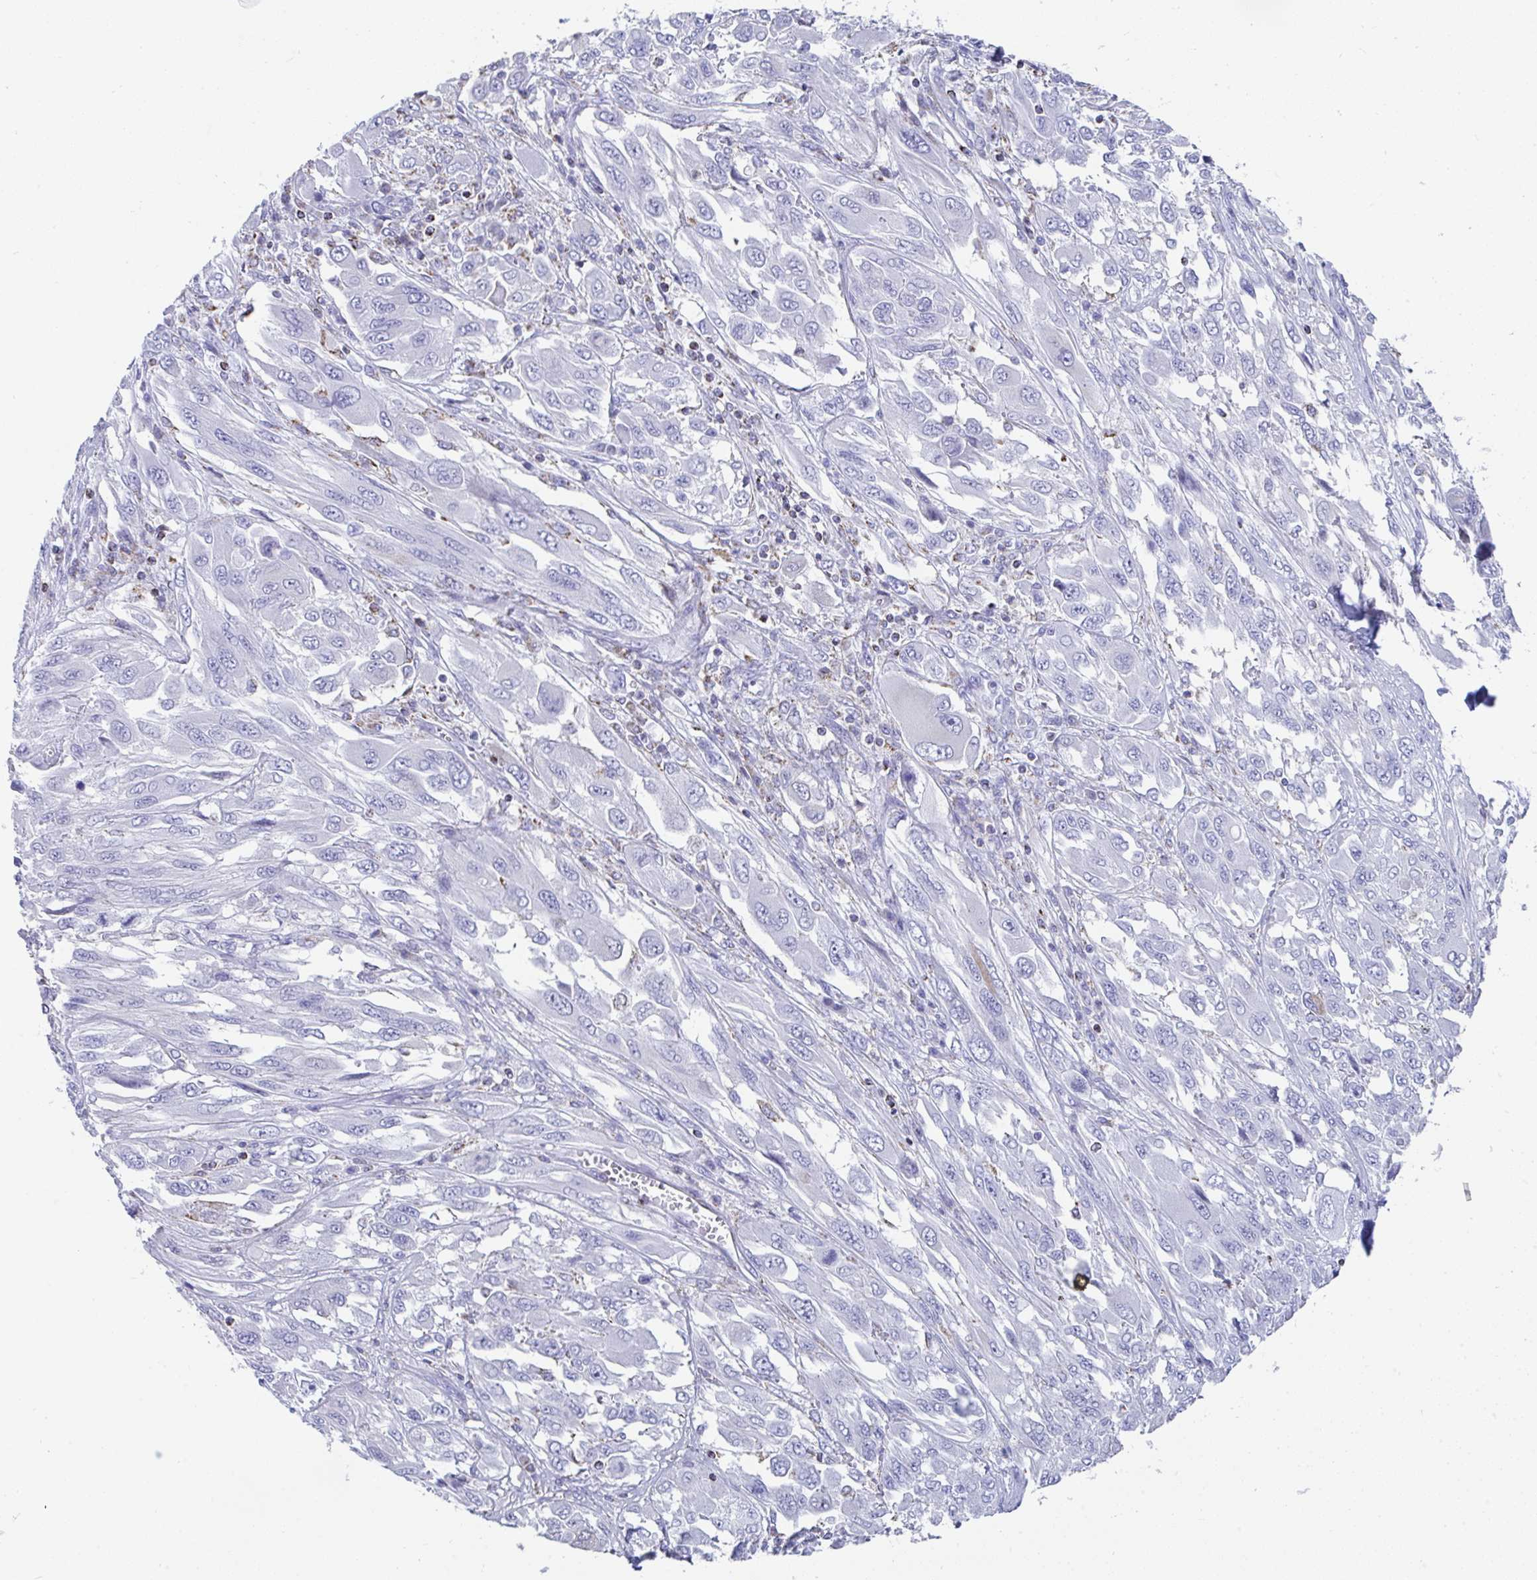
{"staining": {"intensity": "negative", "quantity": "none", "location": "none"}, "tissue": "melanoma", "cell_type": "Tumor cells", "image_type": "cancer", "snomed": [{"axis": "morphology", "description": "Malignant melanoma, NOS"}, {"axis": "topography", "description": "Skin"}], "caption": "DAB (3,3'-diaminobenzidine) immunohistochemical staining of malignant melanoma reveals no significant staining in tumor cells.", "gene": "MGAM2", "patient": {"sex": "female", "age": 91}}